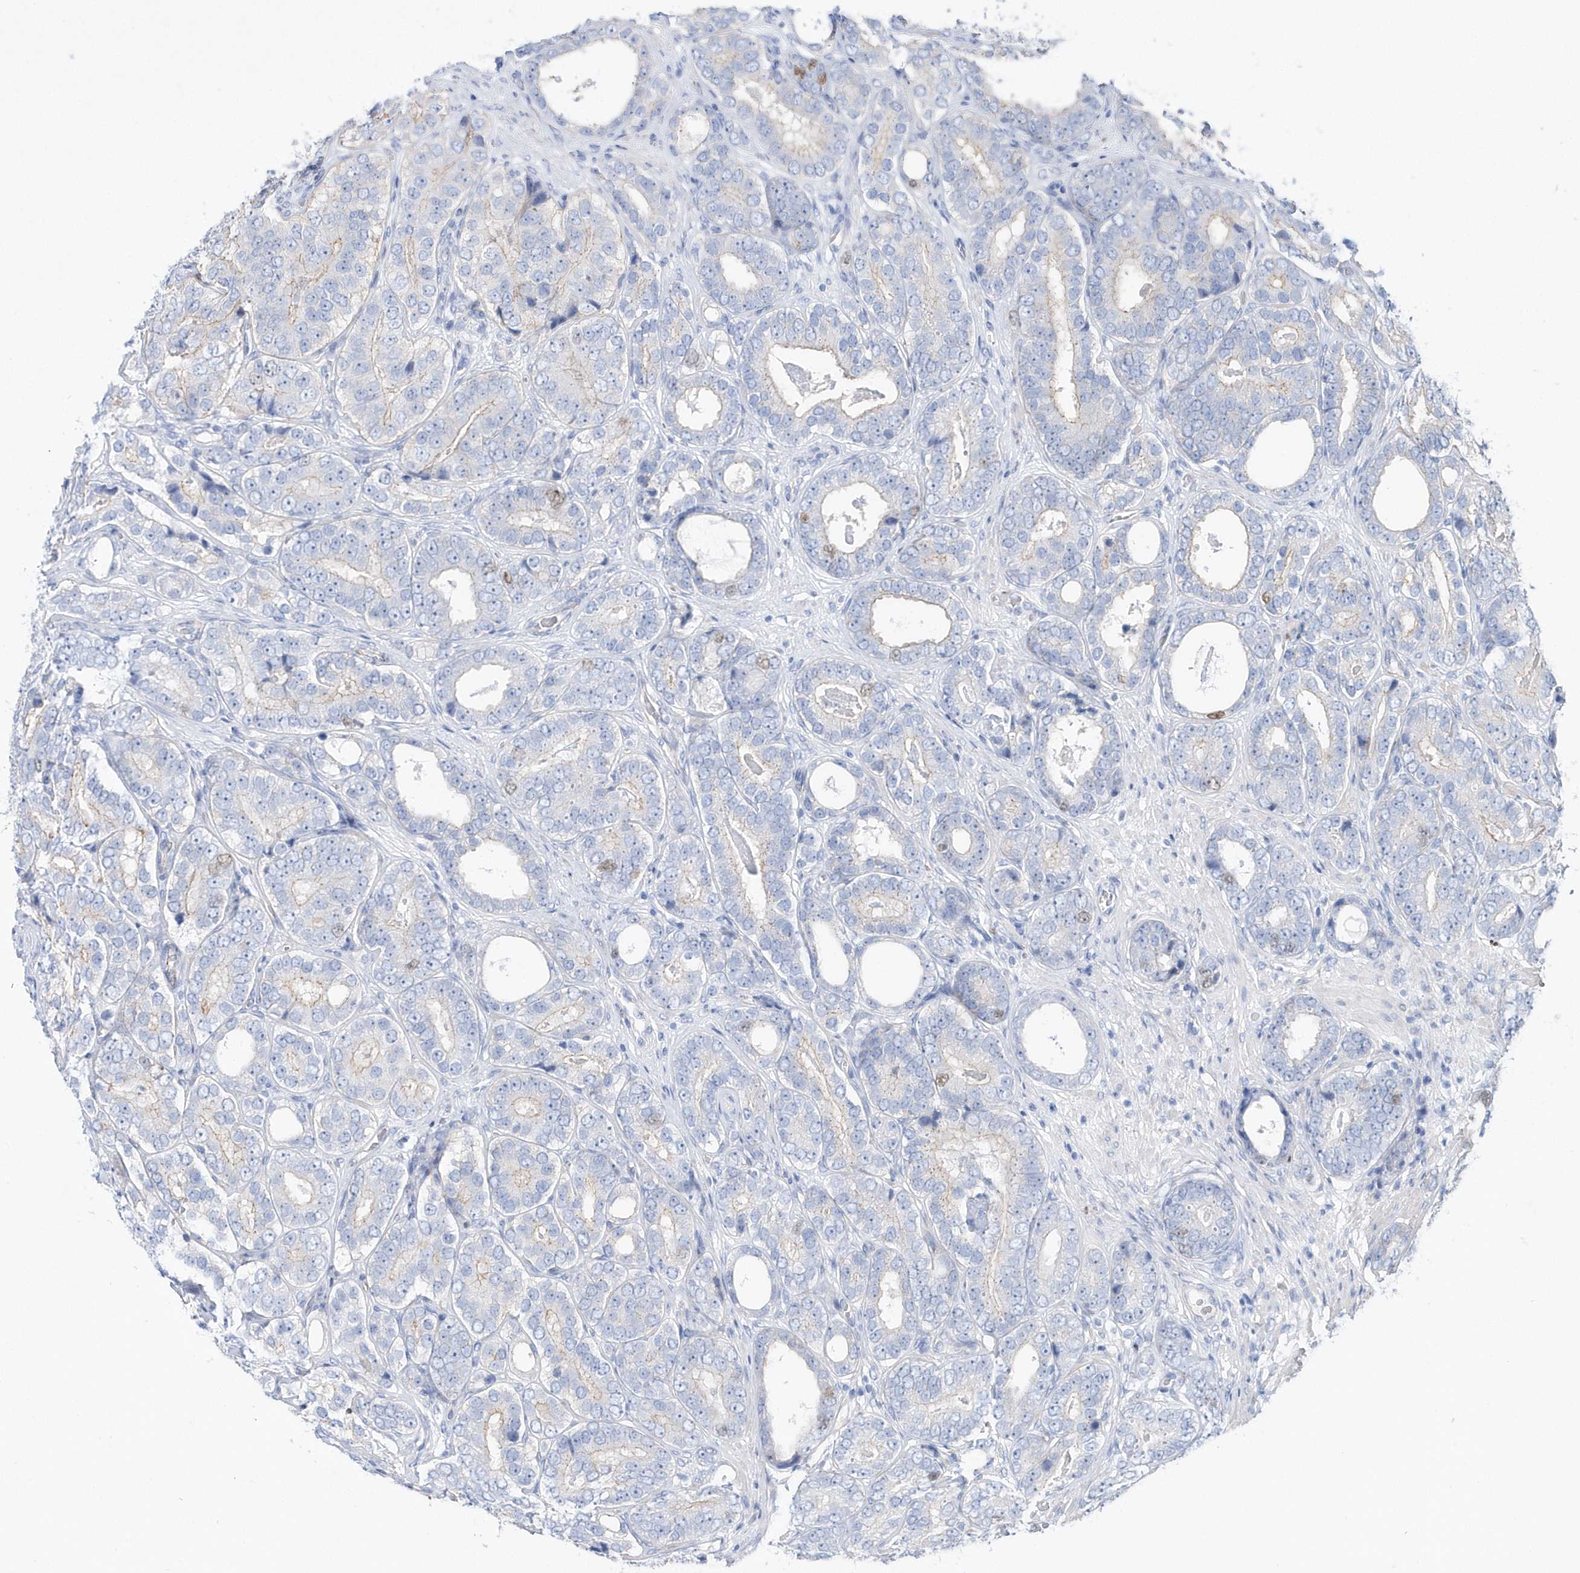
{"staining": {"intensity": "weak", "quantity": "<25%", "location": "cytoplasmic/membranous"}, "tissue": "prostate cancer", "cell_type": "Tumor cells", "image_type": "cancer", "snomed": [{"axis": "morphology", "description": "Adenocarcinoma, High grade"}, {"axis": "topography", "description": "Prostate"}], "caption": "Prostate cancer (high-grade adenocarcinoma) was stained to show a protein in brown. There is no significant positivity in tumor cells. The staining was performed using DAB (3,3'-diaminobenzidine) to visualize the protein expression in brown, while the nuclei were stained in blue with hematoxylin (Magnification: 20x).", "gene": "TMCO6", "patient": {"sex": "male", "age": 56}}